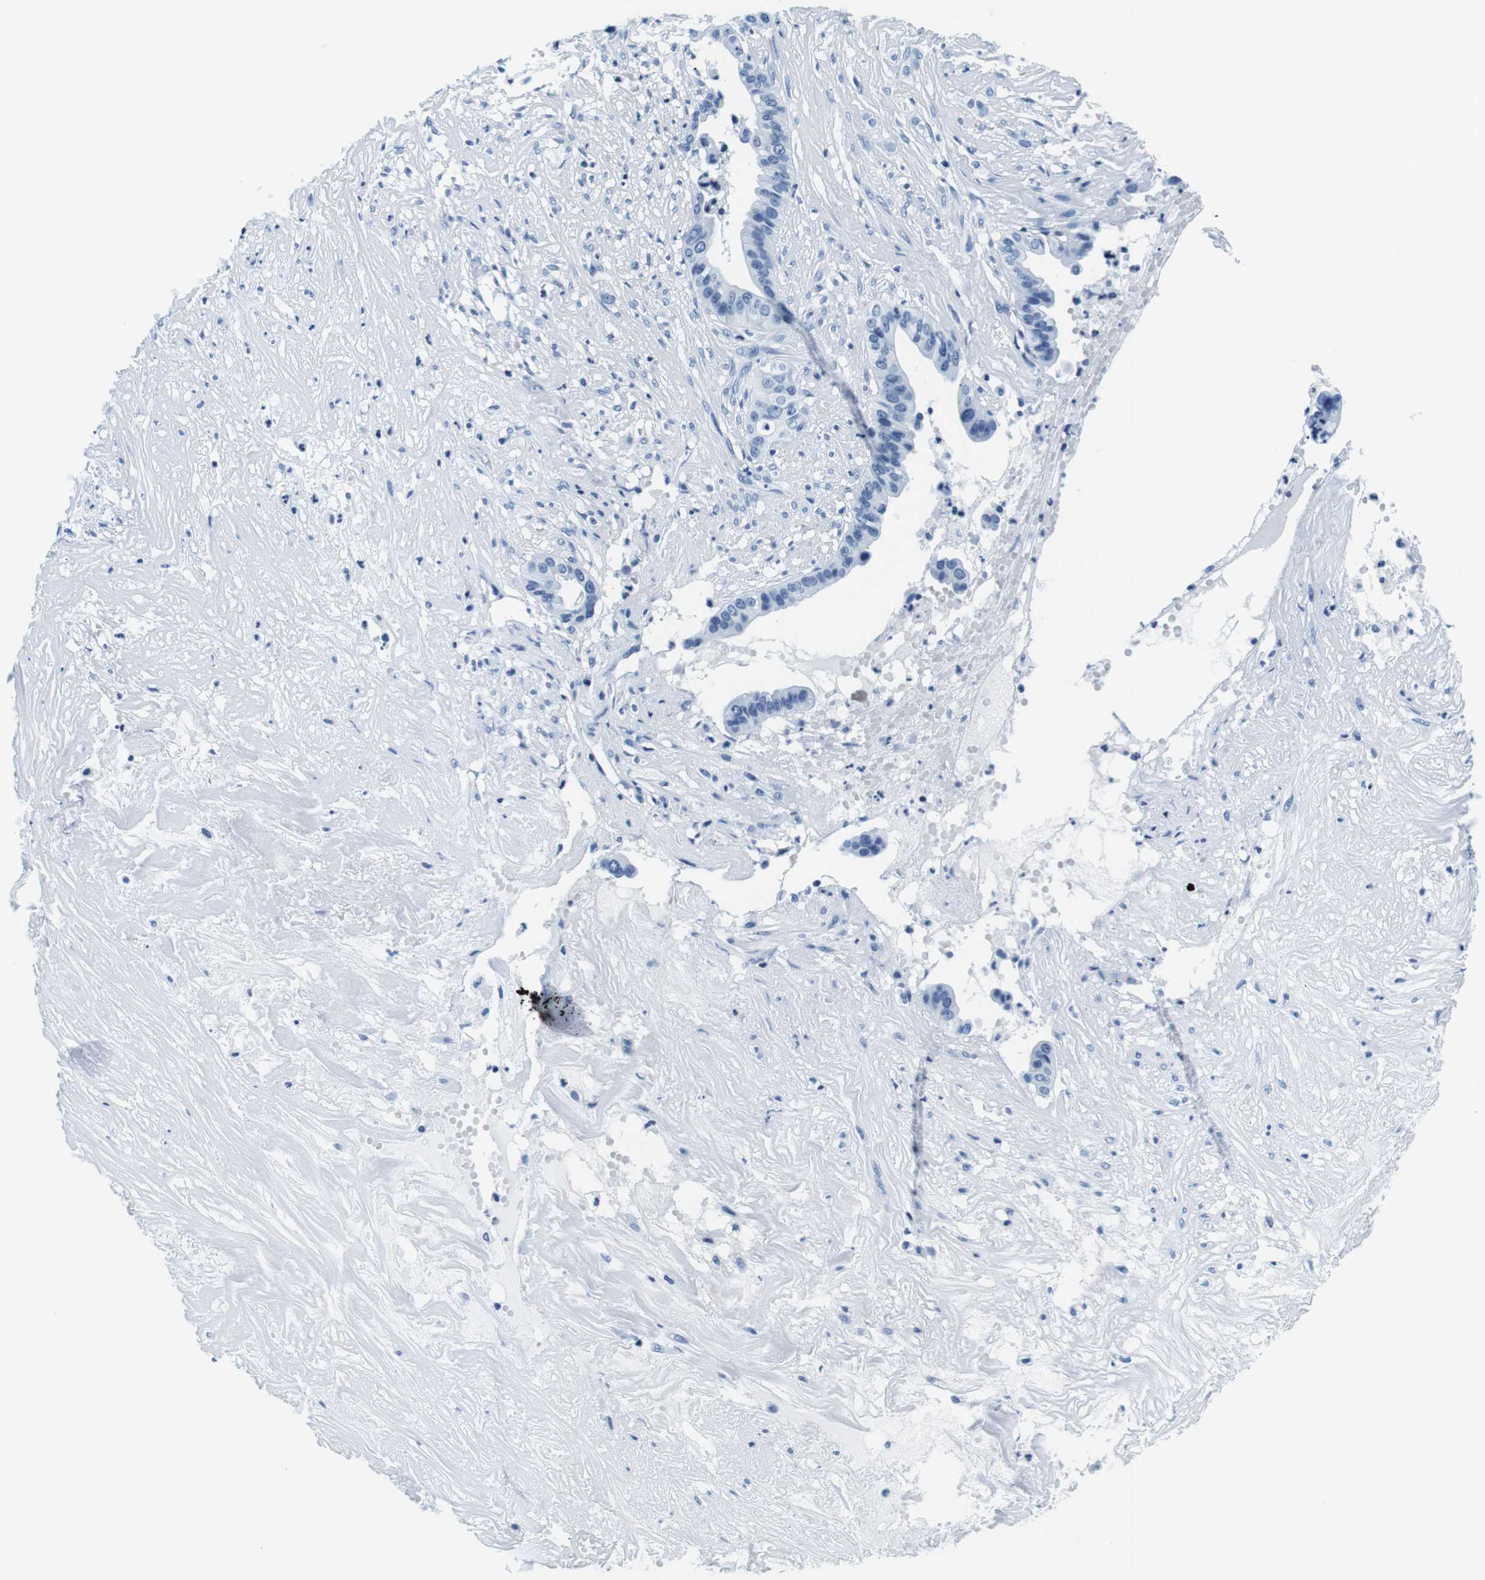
{"staining": {"intensity": "negative", "quantity": "none", "location": "none"}, "tissue": "liver cancer", "cell_type": "Tumor cells", "image_type": "cancer", "snomed": [{"axis": "morphology", "description": "Cholangiocarcinoma"}, {"axis": "topography", "description": "Liver"}], "caption": "This is a histopathology image of immunohistochemistry (IHC) staining of cholangiocarcinoma (liver), which shows no staining in tumor cells.", "gene": "ELANE", "patient": {"sex": "female", "age": 61}}